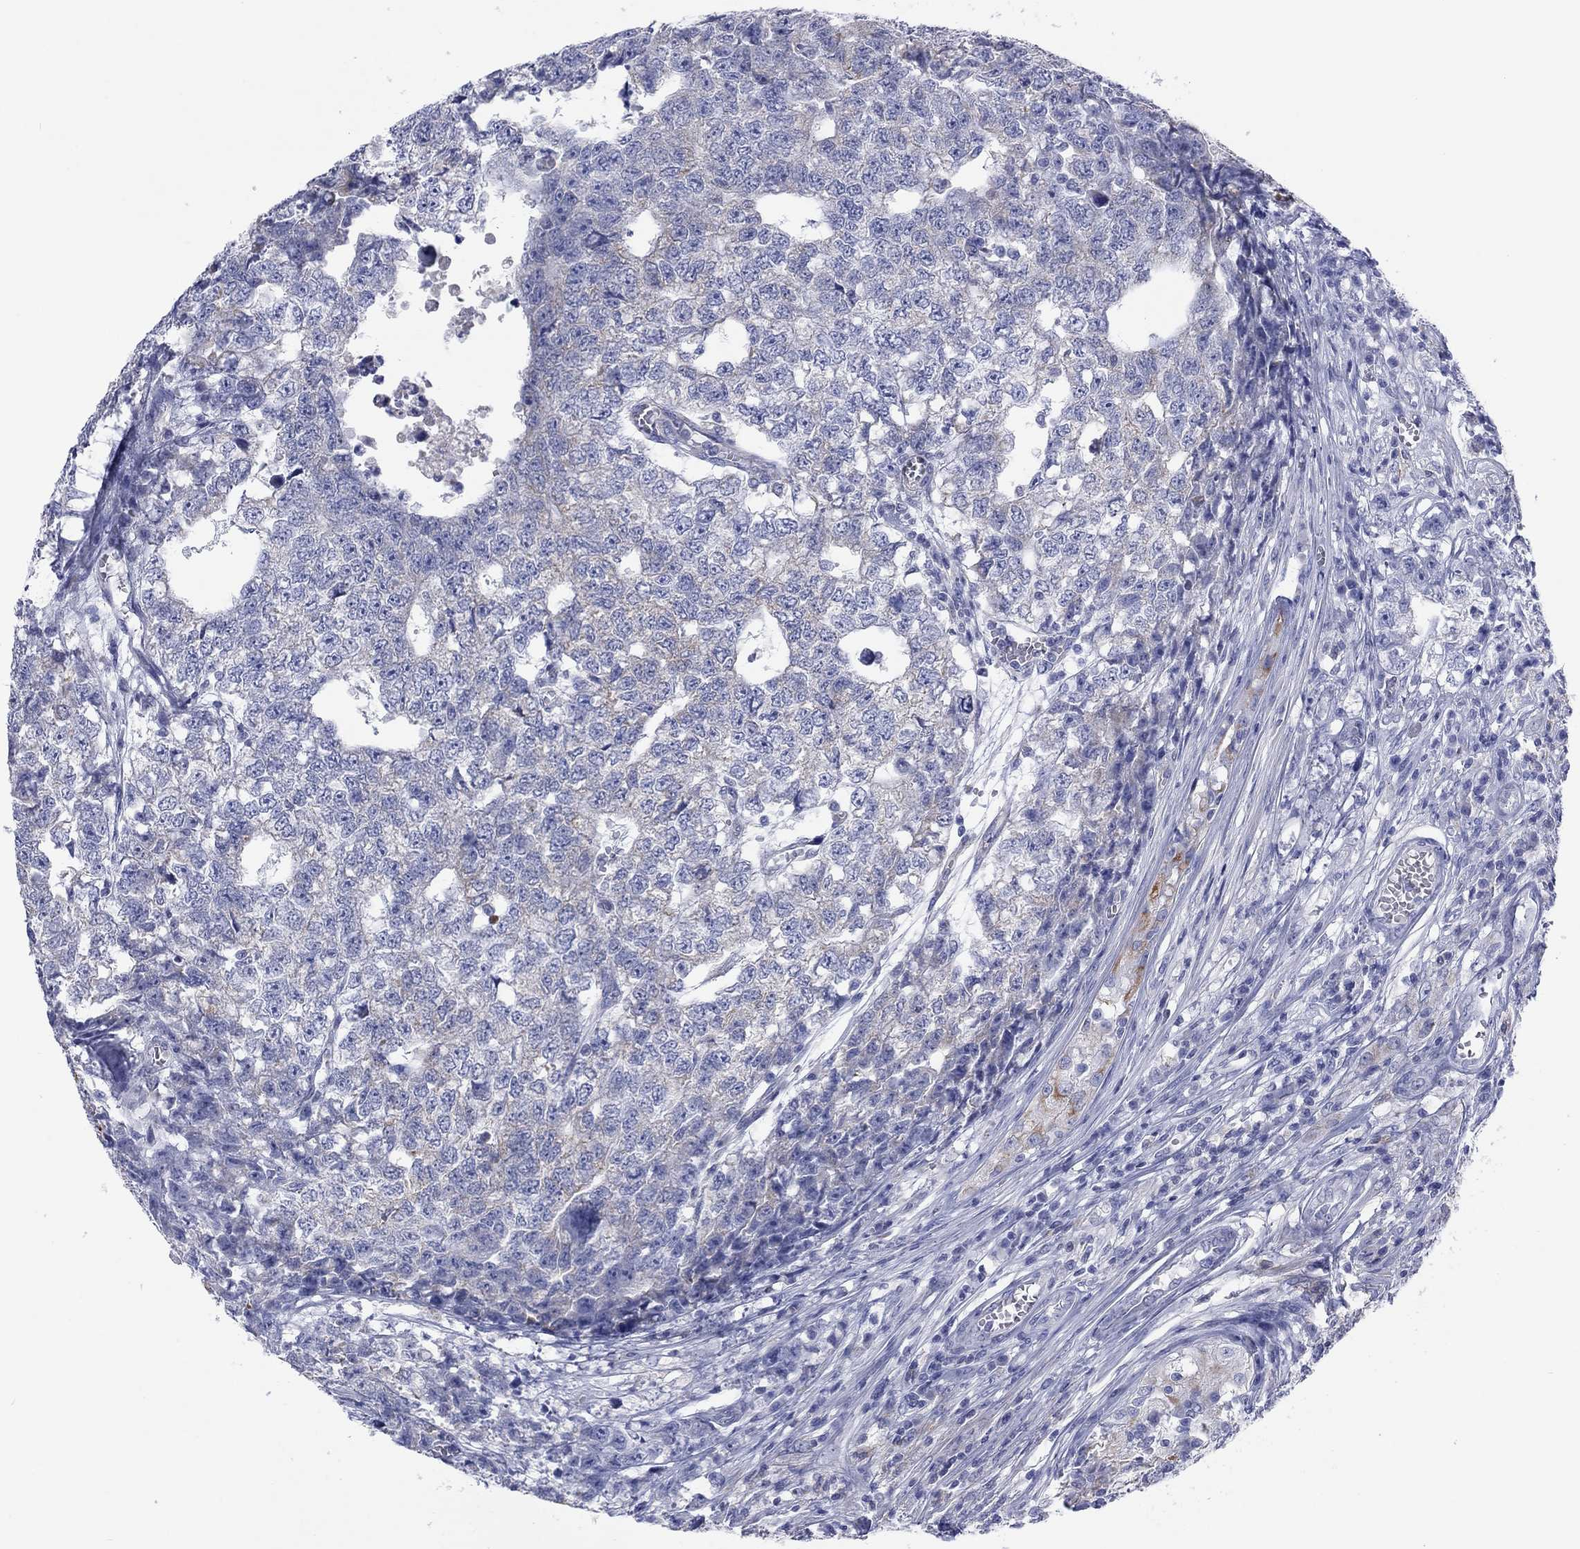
{"staining": {"intensity": "negative", "quantity": "none", "location": "none"}, "tissue": "testis cancer", "cell_type": "Tumor cells", "image_type": "cancer", "snomed": [{"axis": "morphology", "description": "Seminoma, NOS"}, {"axis": "morphology", "description": "Carcinoma, Embryonal, NOS"}, {"axis": "topography", "description": "Testis"}], "caption": "Photomicrograph shows no significant protein positivity in tumor cells of embryonal carcinoma (testis).", "gene": "MGST3", "patient": {"sex": "male", "age": 22}}